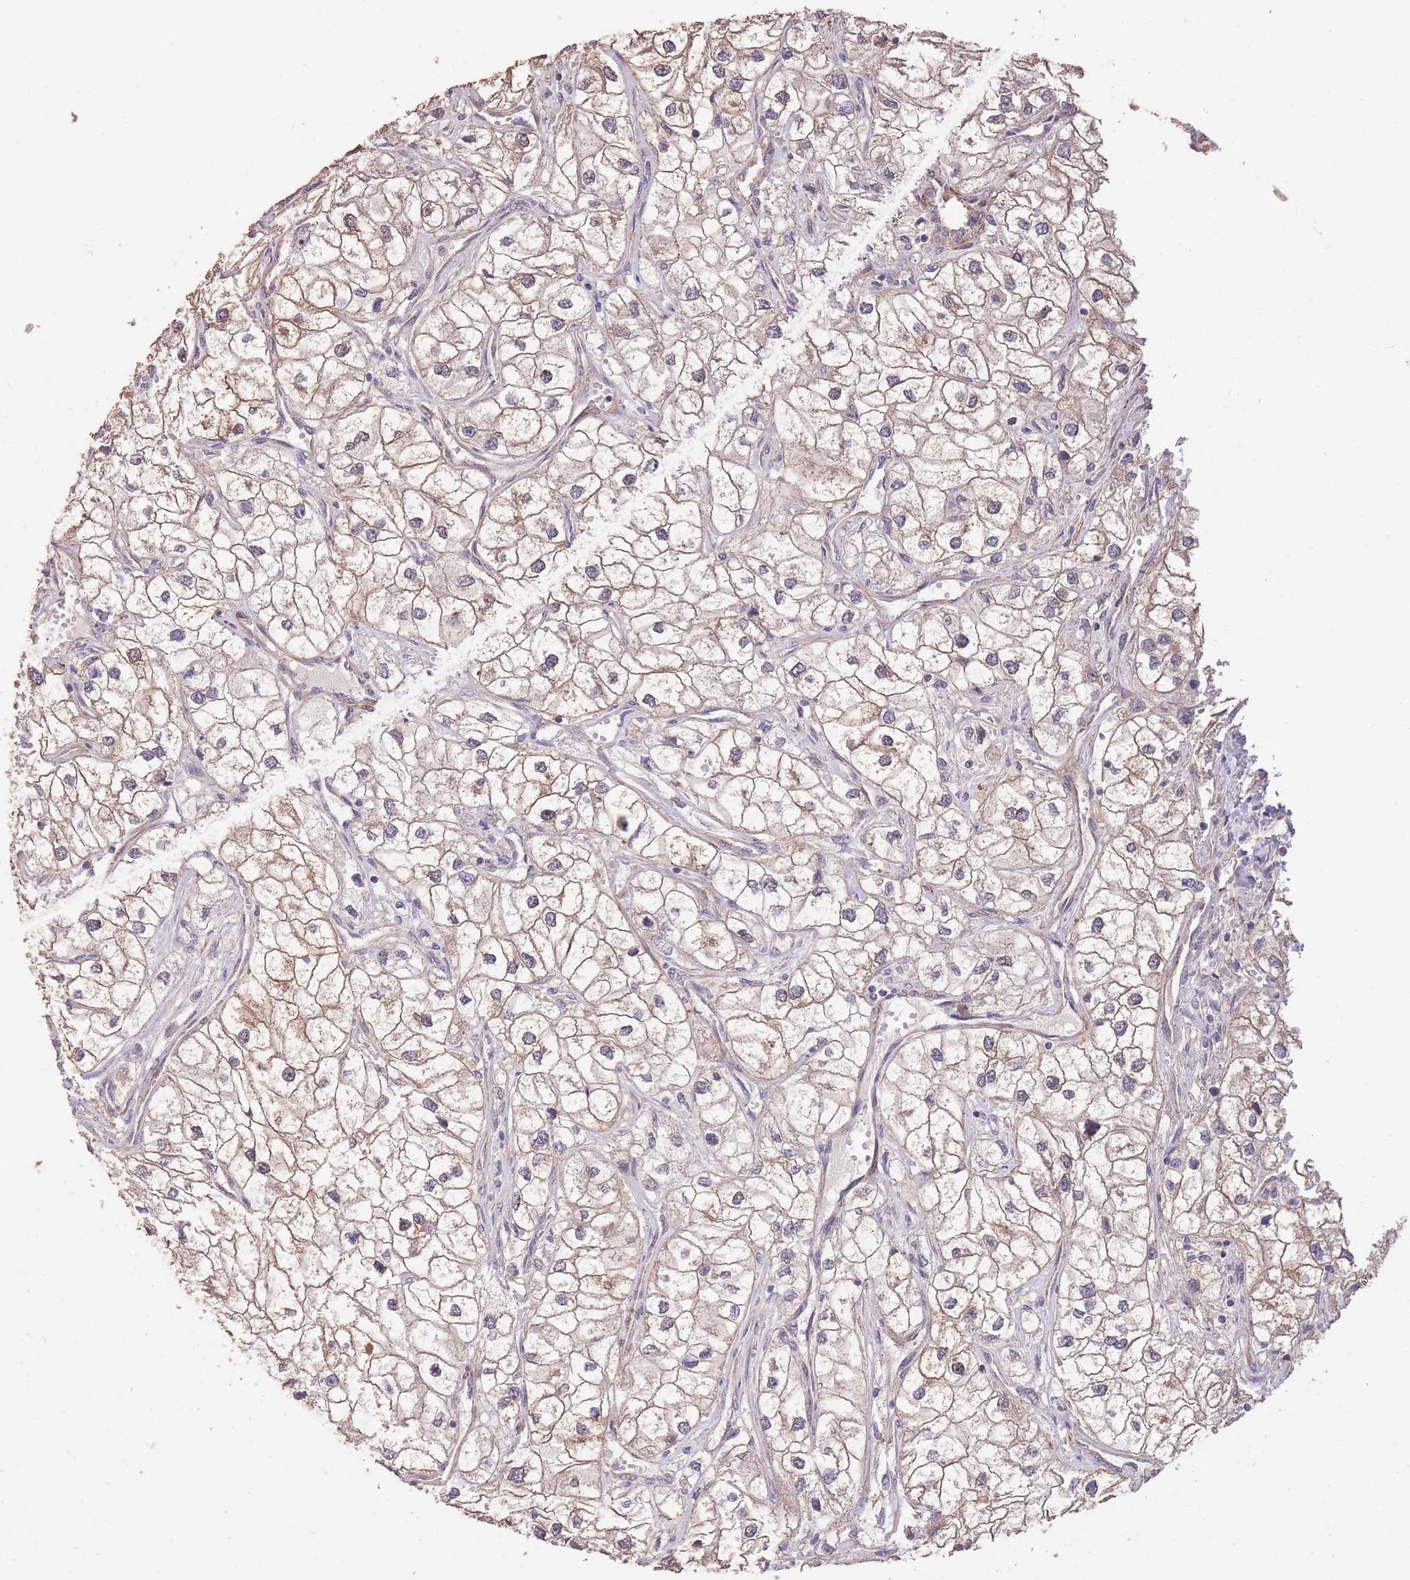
{"staining": {"intensity": "weak", "quantity": ">75%", "location": "cytoplasmic/membranous"}, "tissue": "renal cancer", "cell_type": "Tumor cells", "image_type": "cancer", "snomed": [{"axis": "morphology", "description": "Adenocarcinoma, NOS"}, {"axis": "topography", "description": "Kidney"}], "caption": "Weak cytoplasmic/membranous staining for a protein is seen in about >75% of tumor cells of renal adenocarcinoma using IHC.", "gene": "NLRC4", "patient": {"sex": "male", "age": 59}}